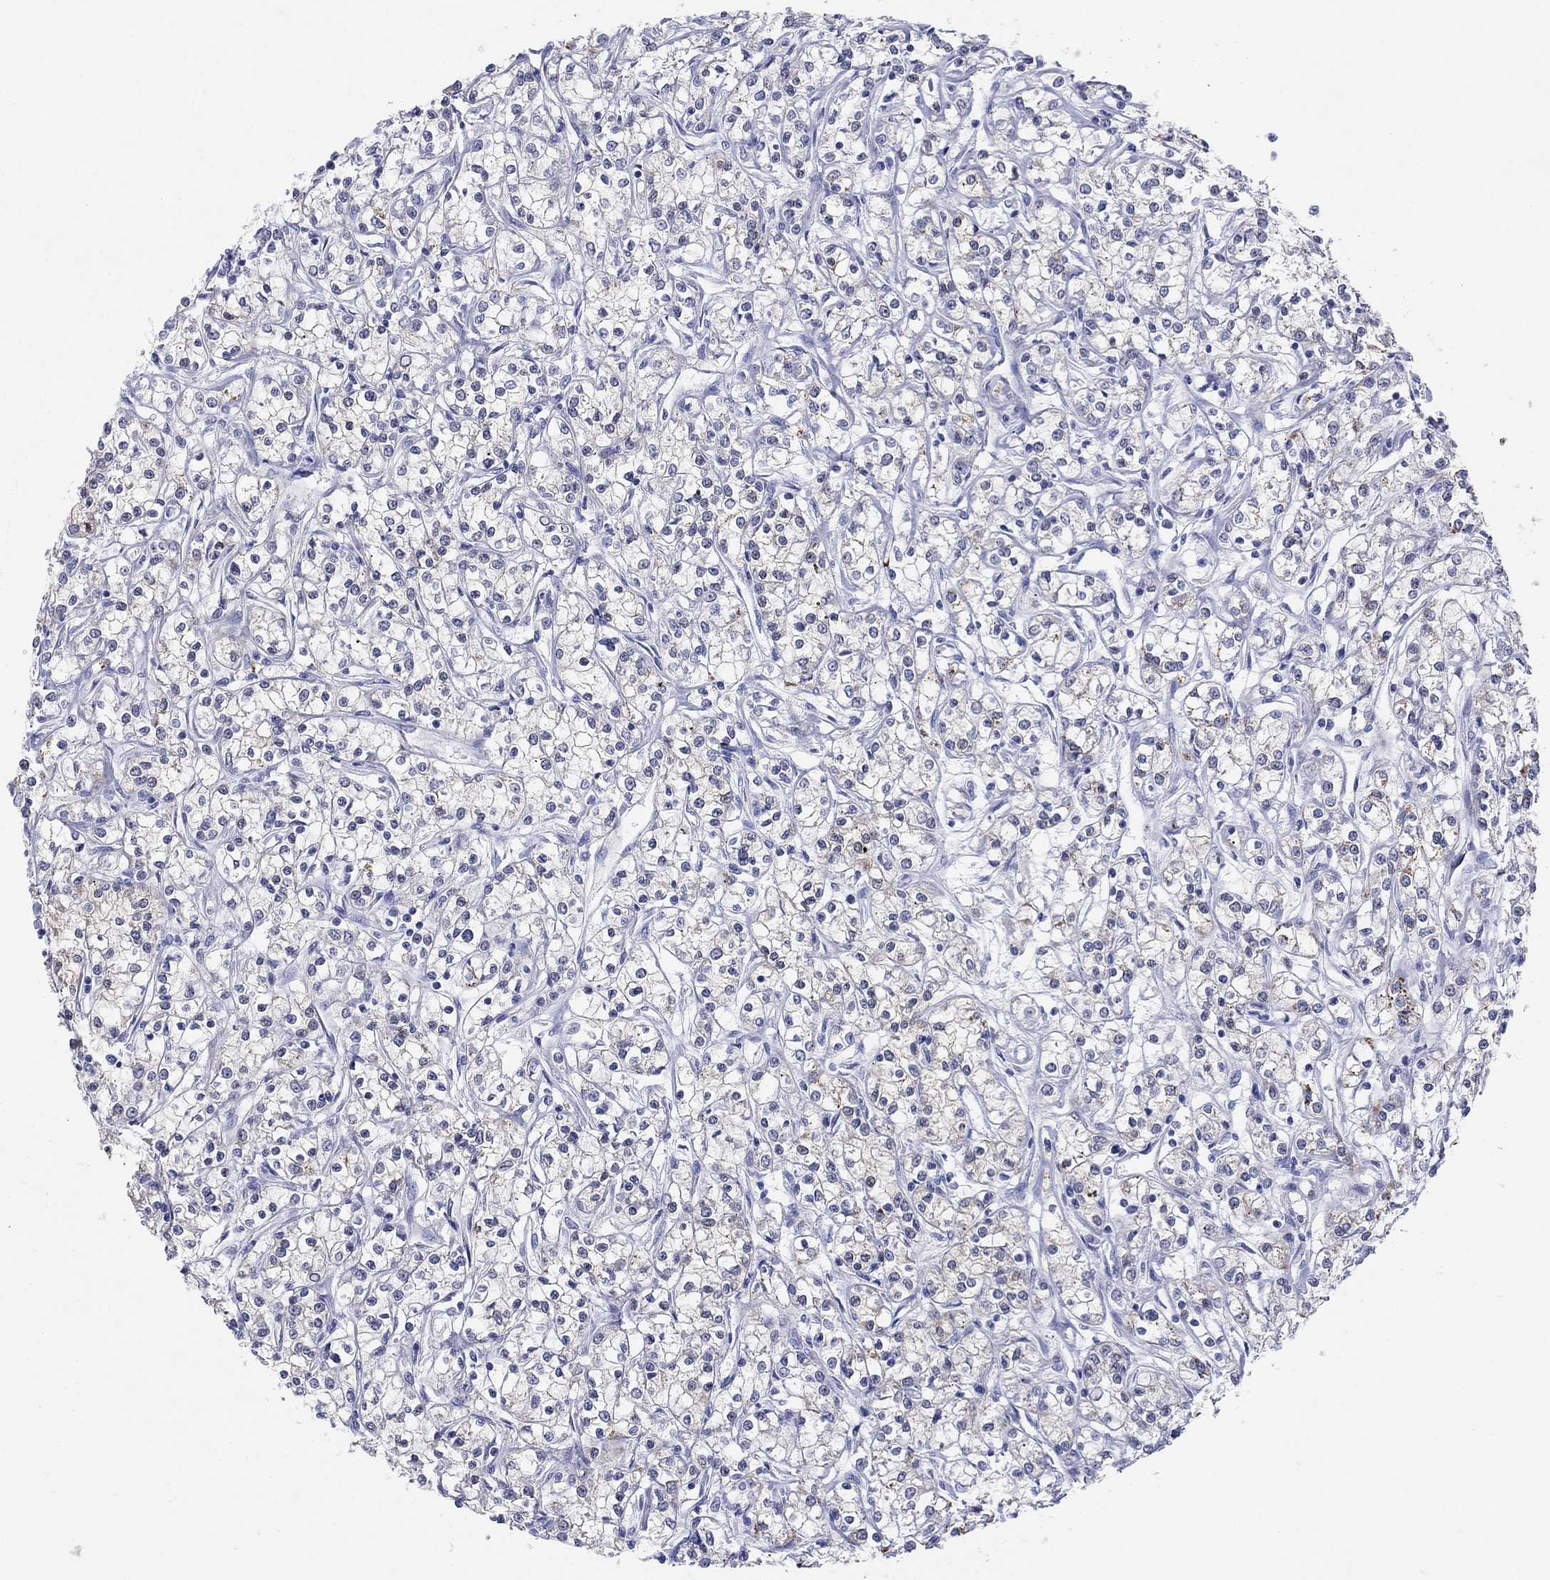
{"staining": {"intensity": "moderate", "quantity": "<25%", "location": "cytoplasmic/membranous"}, "tissue": "renal cancer", "cell_type": "Tumor cells", "image_type": "cancer", "snomed": [{"axis": "morphology", "description": "Adenocarcinoma, NOS"}, {"axis": "topography", "description": "Kidney"}], "caption": "Immunohistochemical staining of renal adenocarcinoma reveals moderate cytoplasmic/membranous protein staining in about <25% of tumor cells.", "gene": "AKR1C2", "patient": {"sex": "female", "age": 59}}